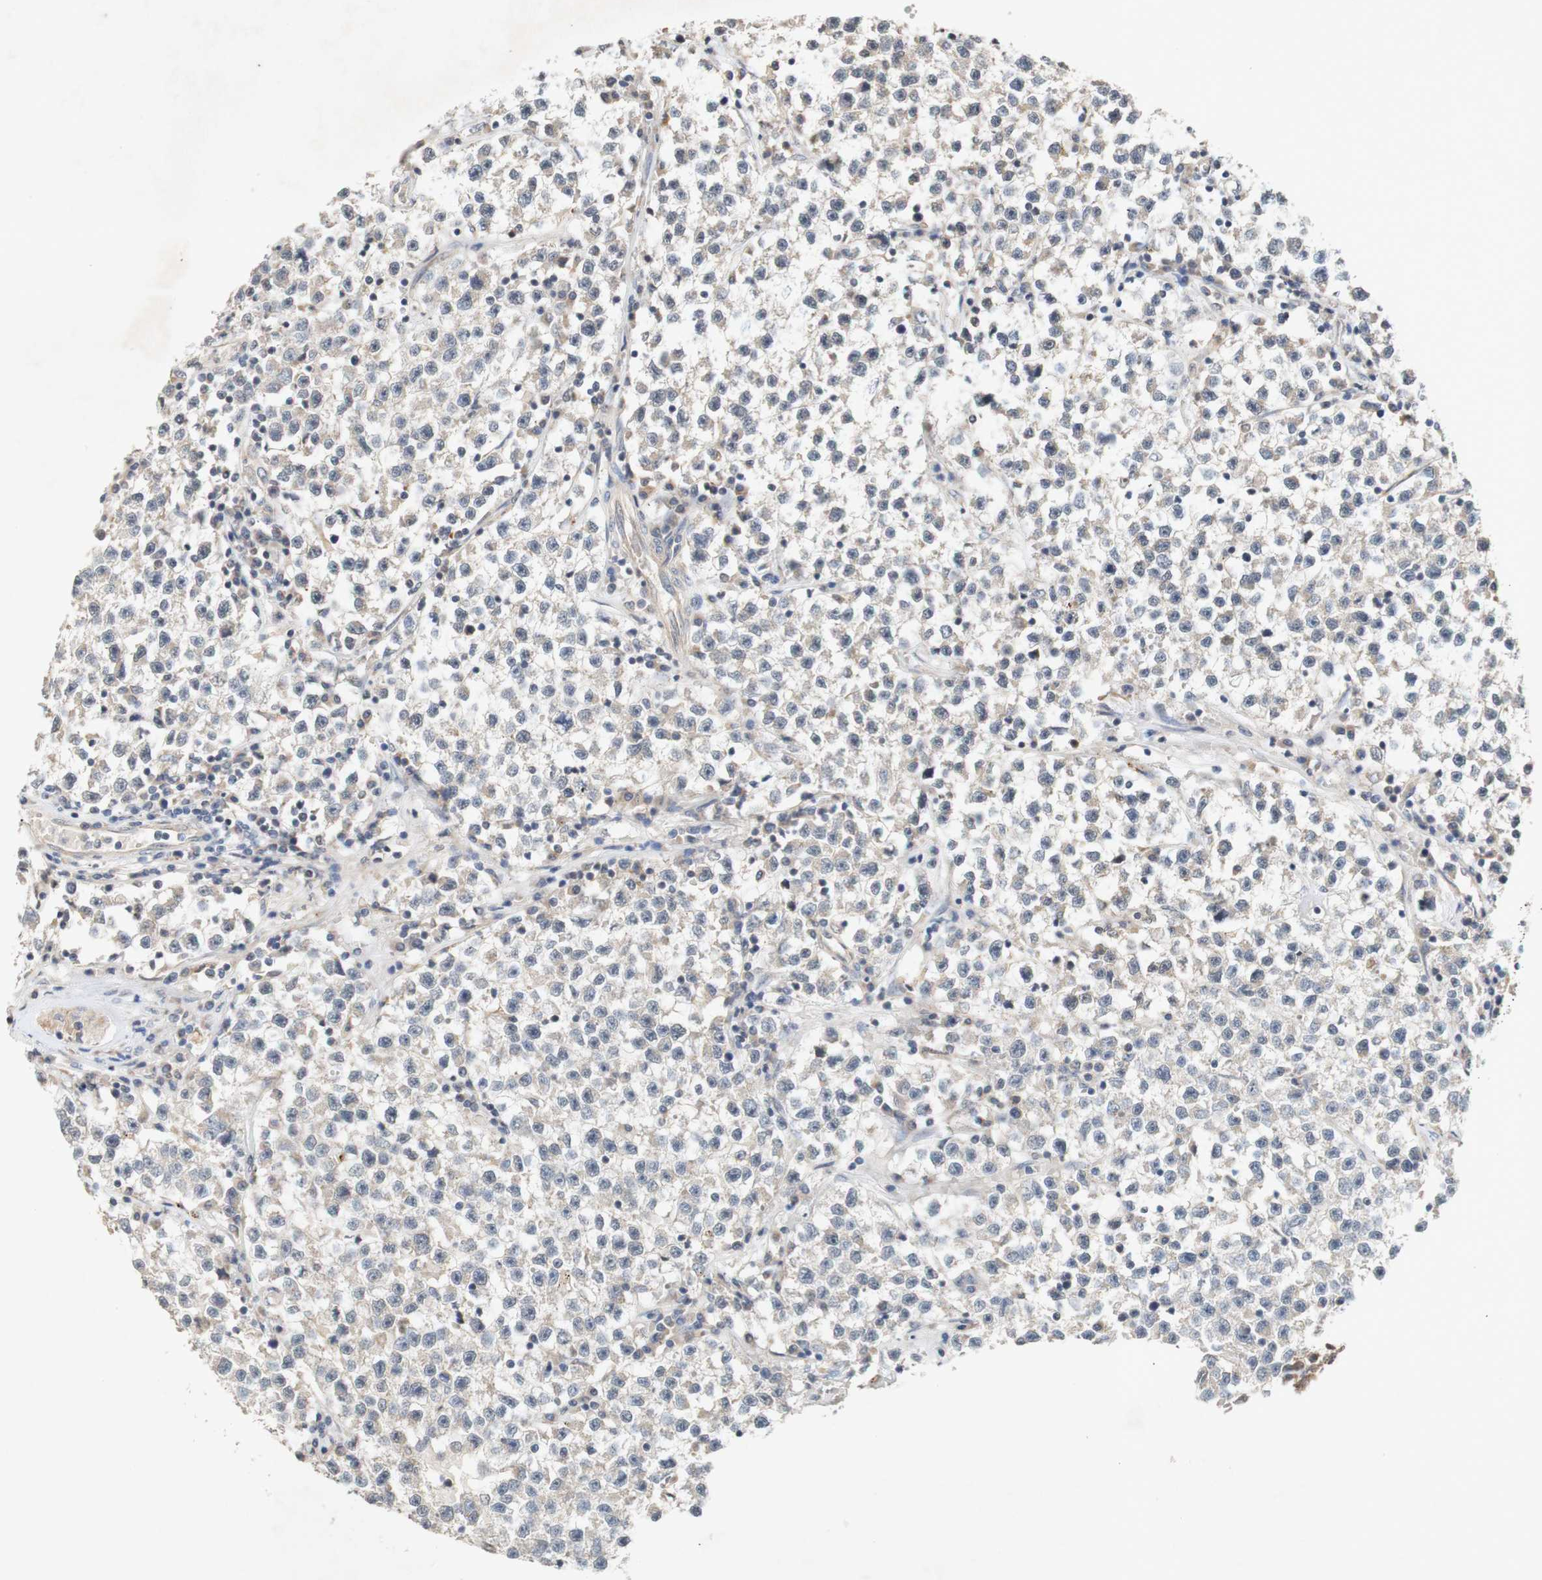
{"staining": {"intensity": "weak", "quantity": ">75%", "location": "cytoplasmic/membranous"}, "tissue": "testis cancer", "cell_type": "Tumor cells", "image_type": "cancer", "snomed": [{"axis": "morphology", "description": "Seminoma, NOS"}, {"axis": "topography", "description": "Testis"}], "caption": "Testis cancer (seminoma) tissue exhibits weak cytoplasmic/membranous staining in approximately >75% of tumor cells, visualized by immunohistochemistry. (DAB IHC with brightfield microscopy, high magnification).", "gene": "PIN1", "patient": {"sex": "male", "age": 22}}